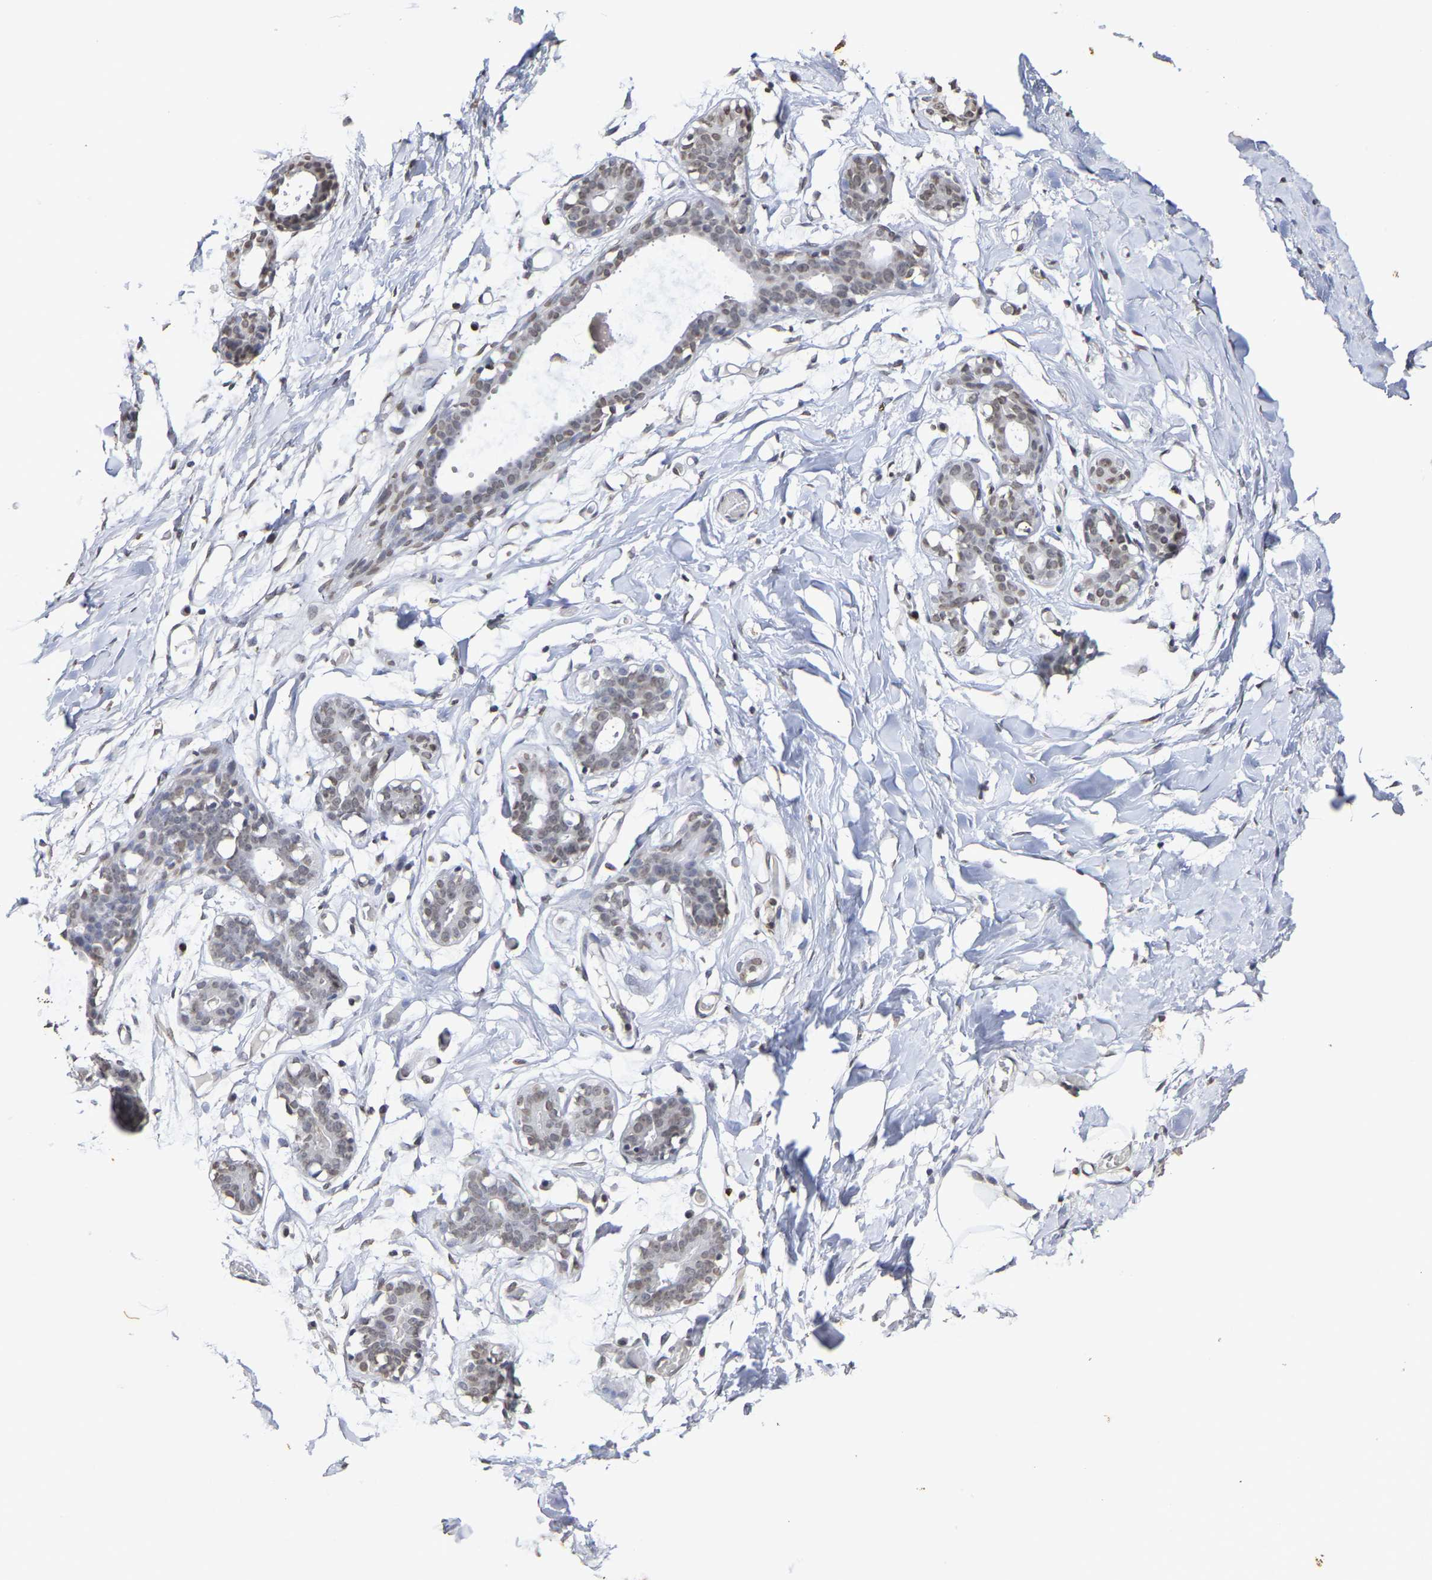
{"staining": {"intensity": "moderate", "quantity": "25%-75%", "location": "nuclear"}, "tissue": "adipose tissue", "cell_type": "Adipocytes", "image_type": "normal", "snomed": [{"axis": "morphology", "description": "Normal tissue, NOS"}, {"axis": "topography", "description": "Breast"}, {"axis": "topography", "description": "Adipose tissue"}], "caption": "Adipose tissue stained with immunohistochemistry (IHC) demonstrates moderate nuclear expression in about 25%-75% of adipocytes.", "gene": "ATF4", "patient": {"sex": "female", "age": 25}}